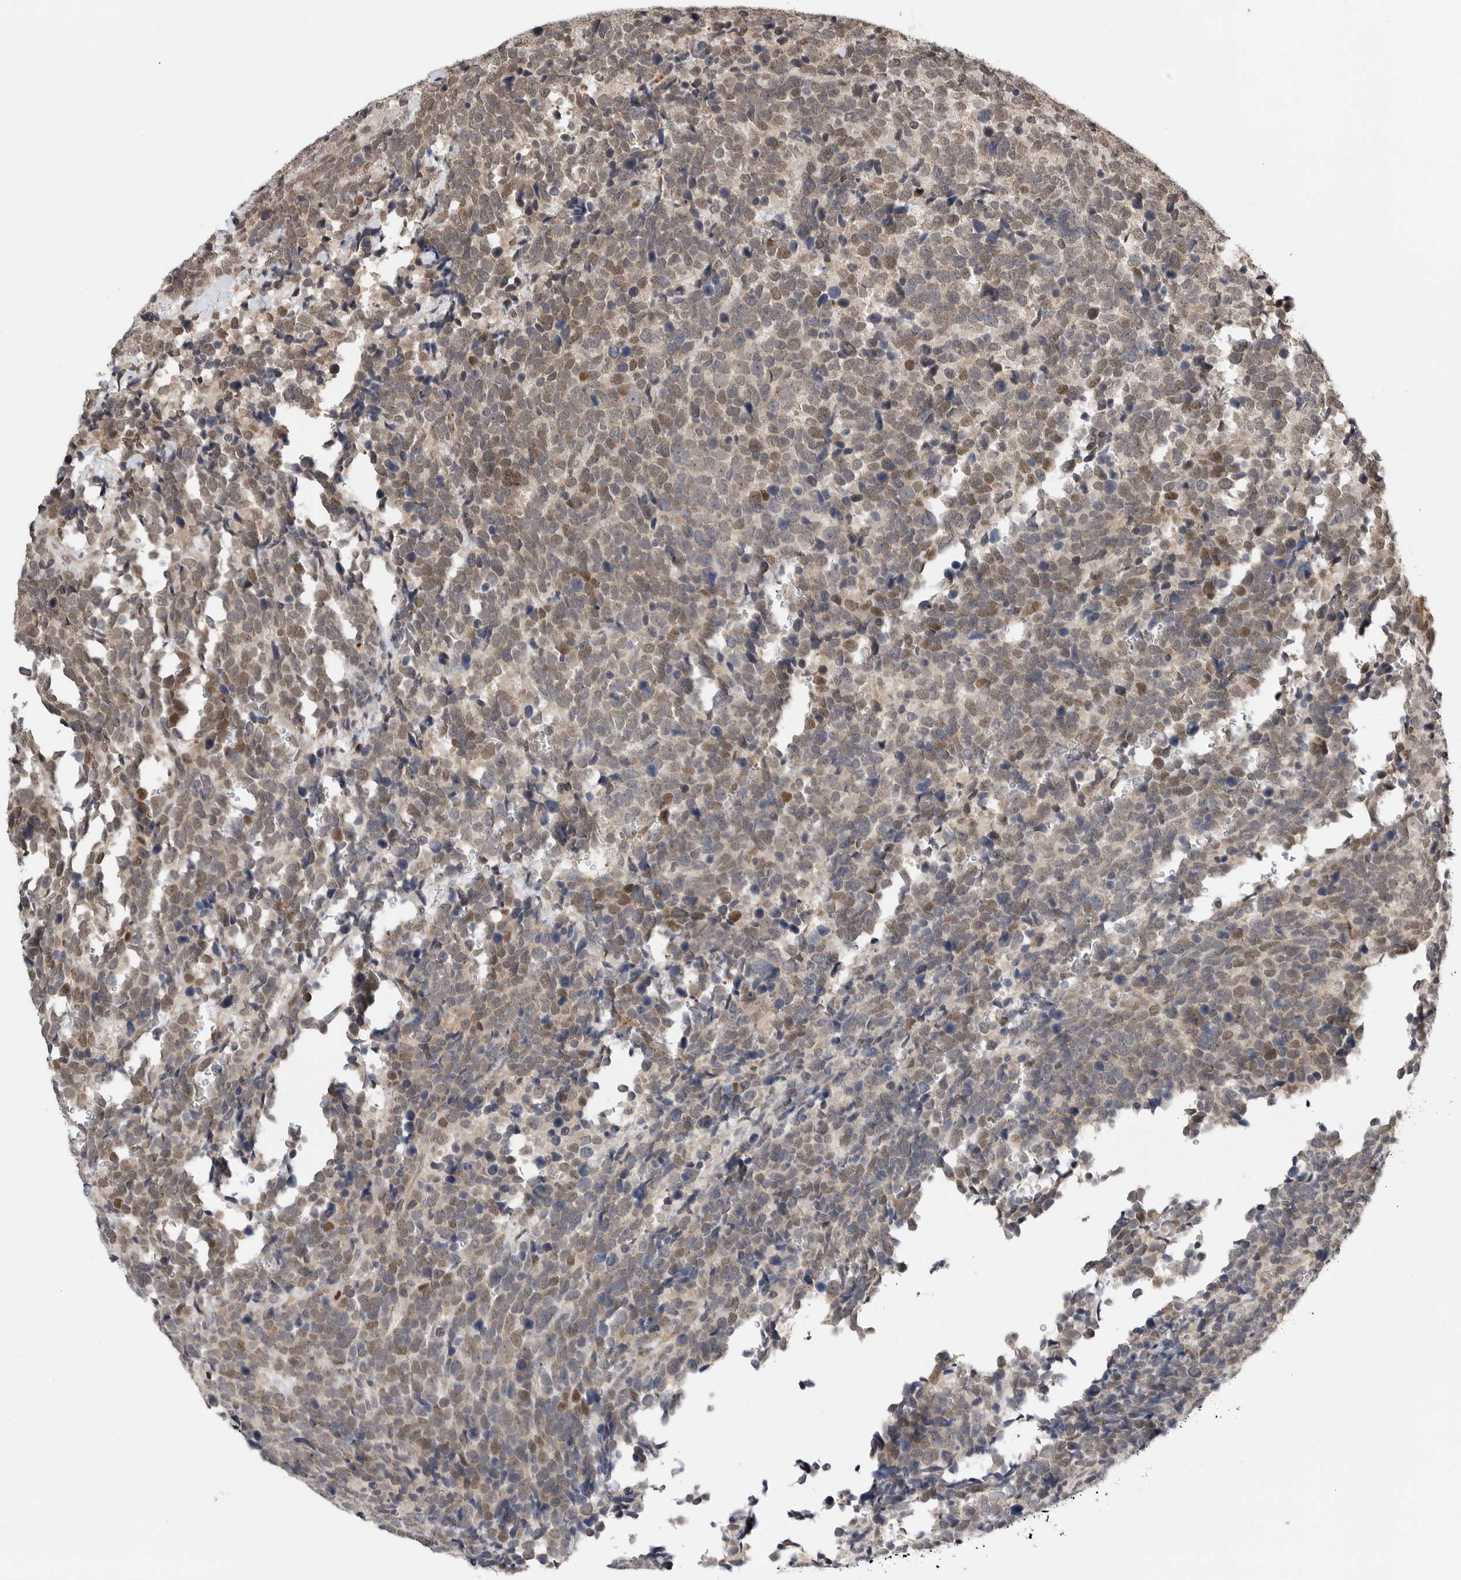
{"staining": {"intensity": "moderate", "quantity": "25%-75%", "location": "nuclear"}, "tissue": "urothelial cancer", "cell_type": "Tumor cells", "image_type": "cancer", "snomed": [{"axis": "morphology", "description": "Urothelial carcinoma, High grade"}, {"axis": "topography", "description": "Urinary bladder"}], "caption": "Immunohistochemical staining of human urothelial cancer demonstrates medium levels of moderate nuclear protein positivity in about 25%-75% of tumor cells.", "gene": "CSNK1G3", "patient": {"sex": "female", "age": 82}}